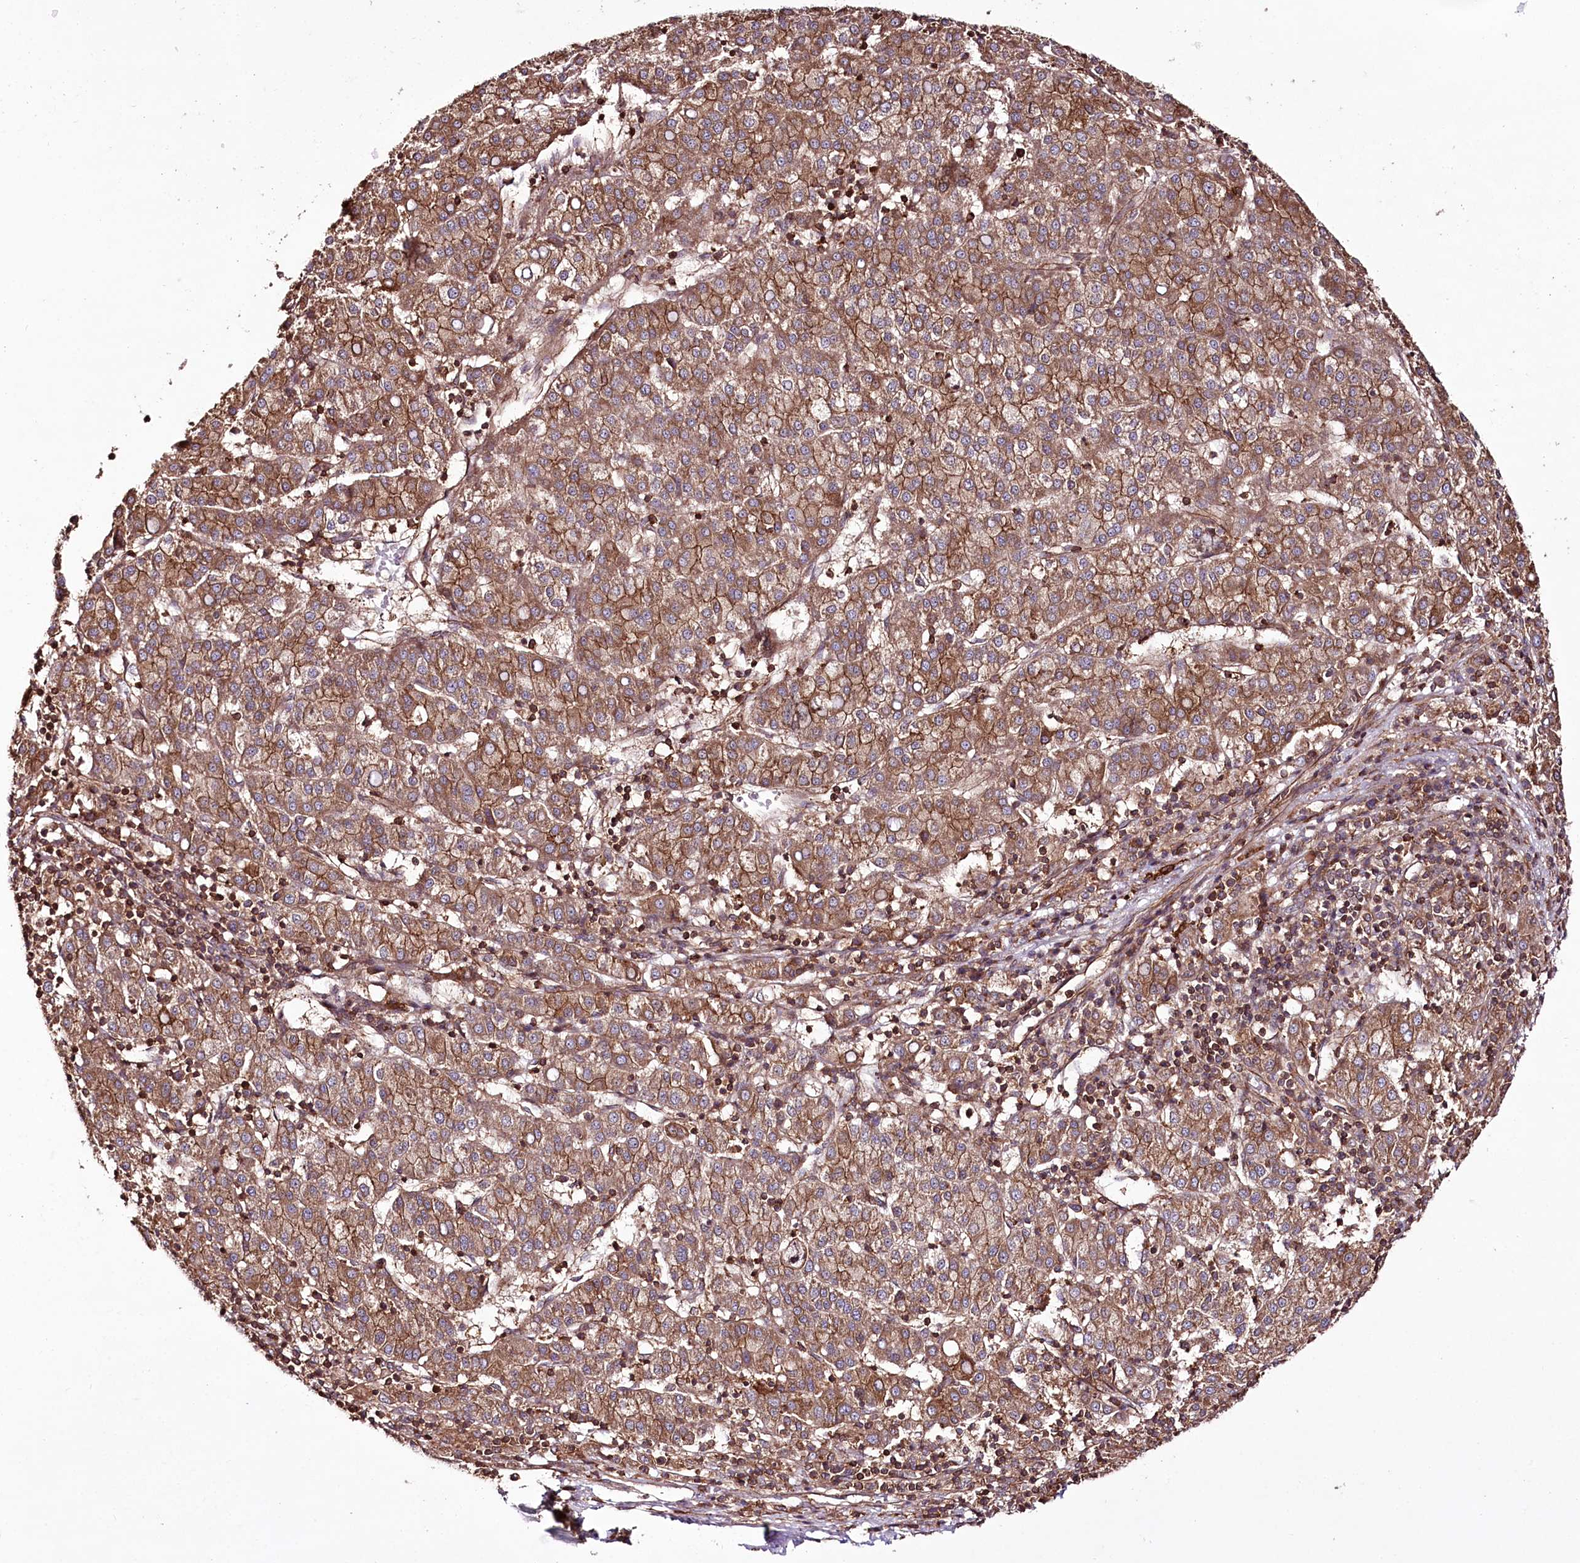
{"staining": {"intensity": "moderate", "quantity": ">75%", "location": "cytoplasmic/membranous"}, "tissue": "liver cancer", "cell_type": "Tumor cells", "image_type": "cancer", "snomed": [{"axis": "morphology", "description": "Carcinoma, Hepatocellular, NOS"}, {"axis": "topography", "description": "Liver"}], "caption": "A brown stain labels moderate cytoplasmic/membranous positivity of a protein in human liver cancer tumor cells.", "gene": "DHX29", "patient": {"sex": "female", "age": 58}}